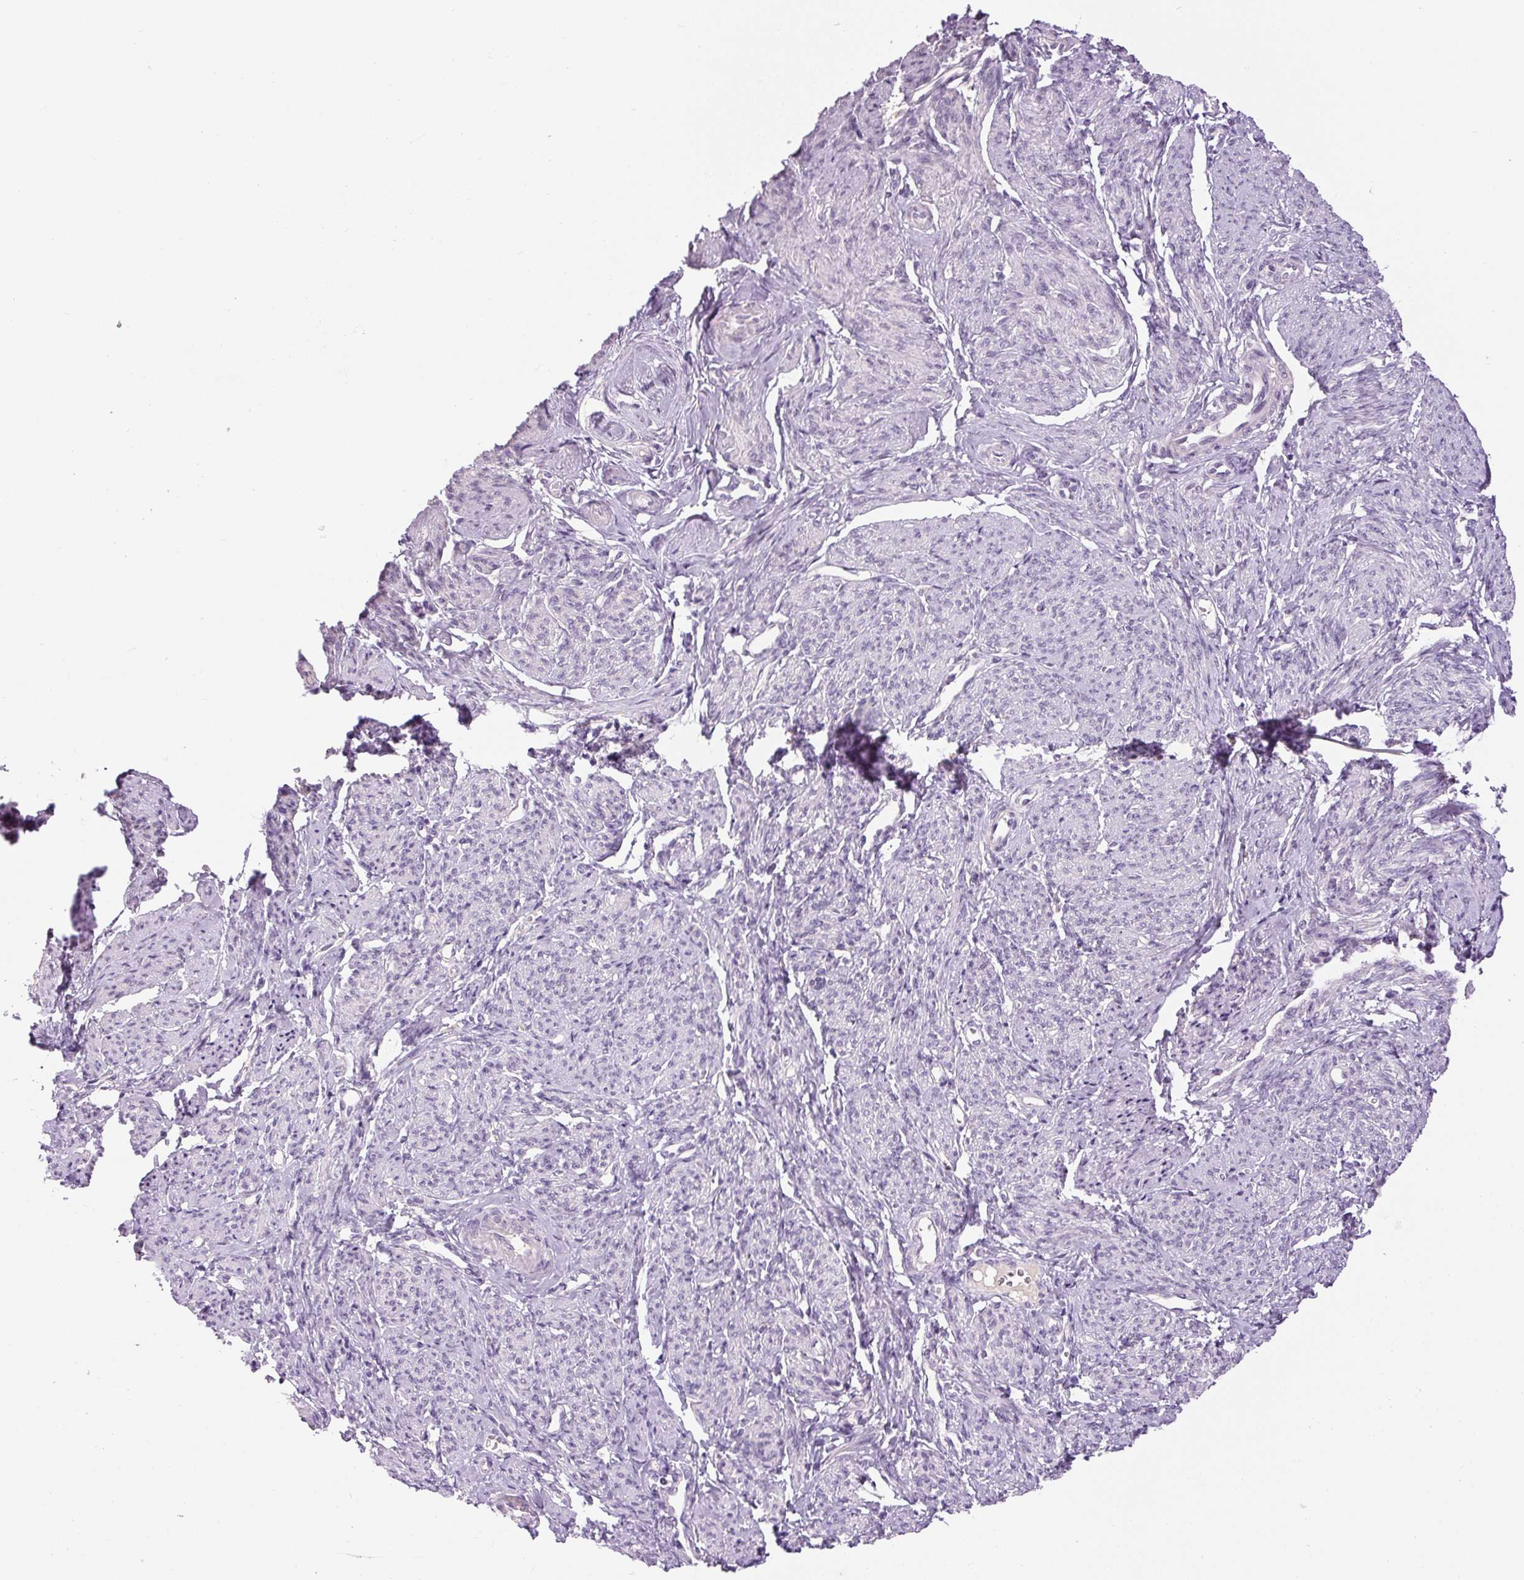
{"staining": {"intensity": "negative", "quantity": "none", "location": "none"}, "tissue": "smooth muscle", "cell_type": "Smooth muscle cells", "image_type": "normal", "snomed": [{"axis": "morphology", "description": "Normal tissue, NOS"}, {"axis": "topography", "description": "Smooth muscle"}], "caption": "The micrograph exhibits no staining of smooth muscle cells in unremarkable smooth muscle. Nuclei are stained in blue.", "gene": "FABP7", "patient": {"sex": "female", "age": 65}}